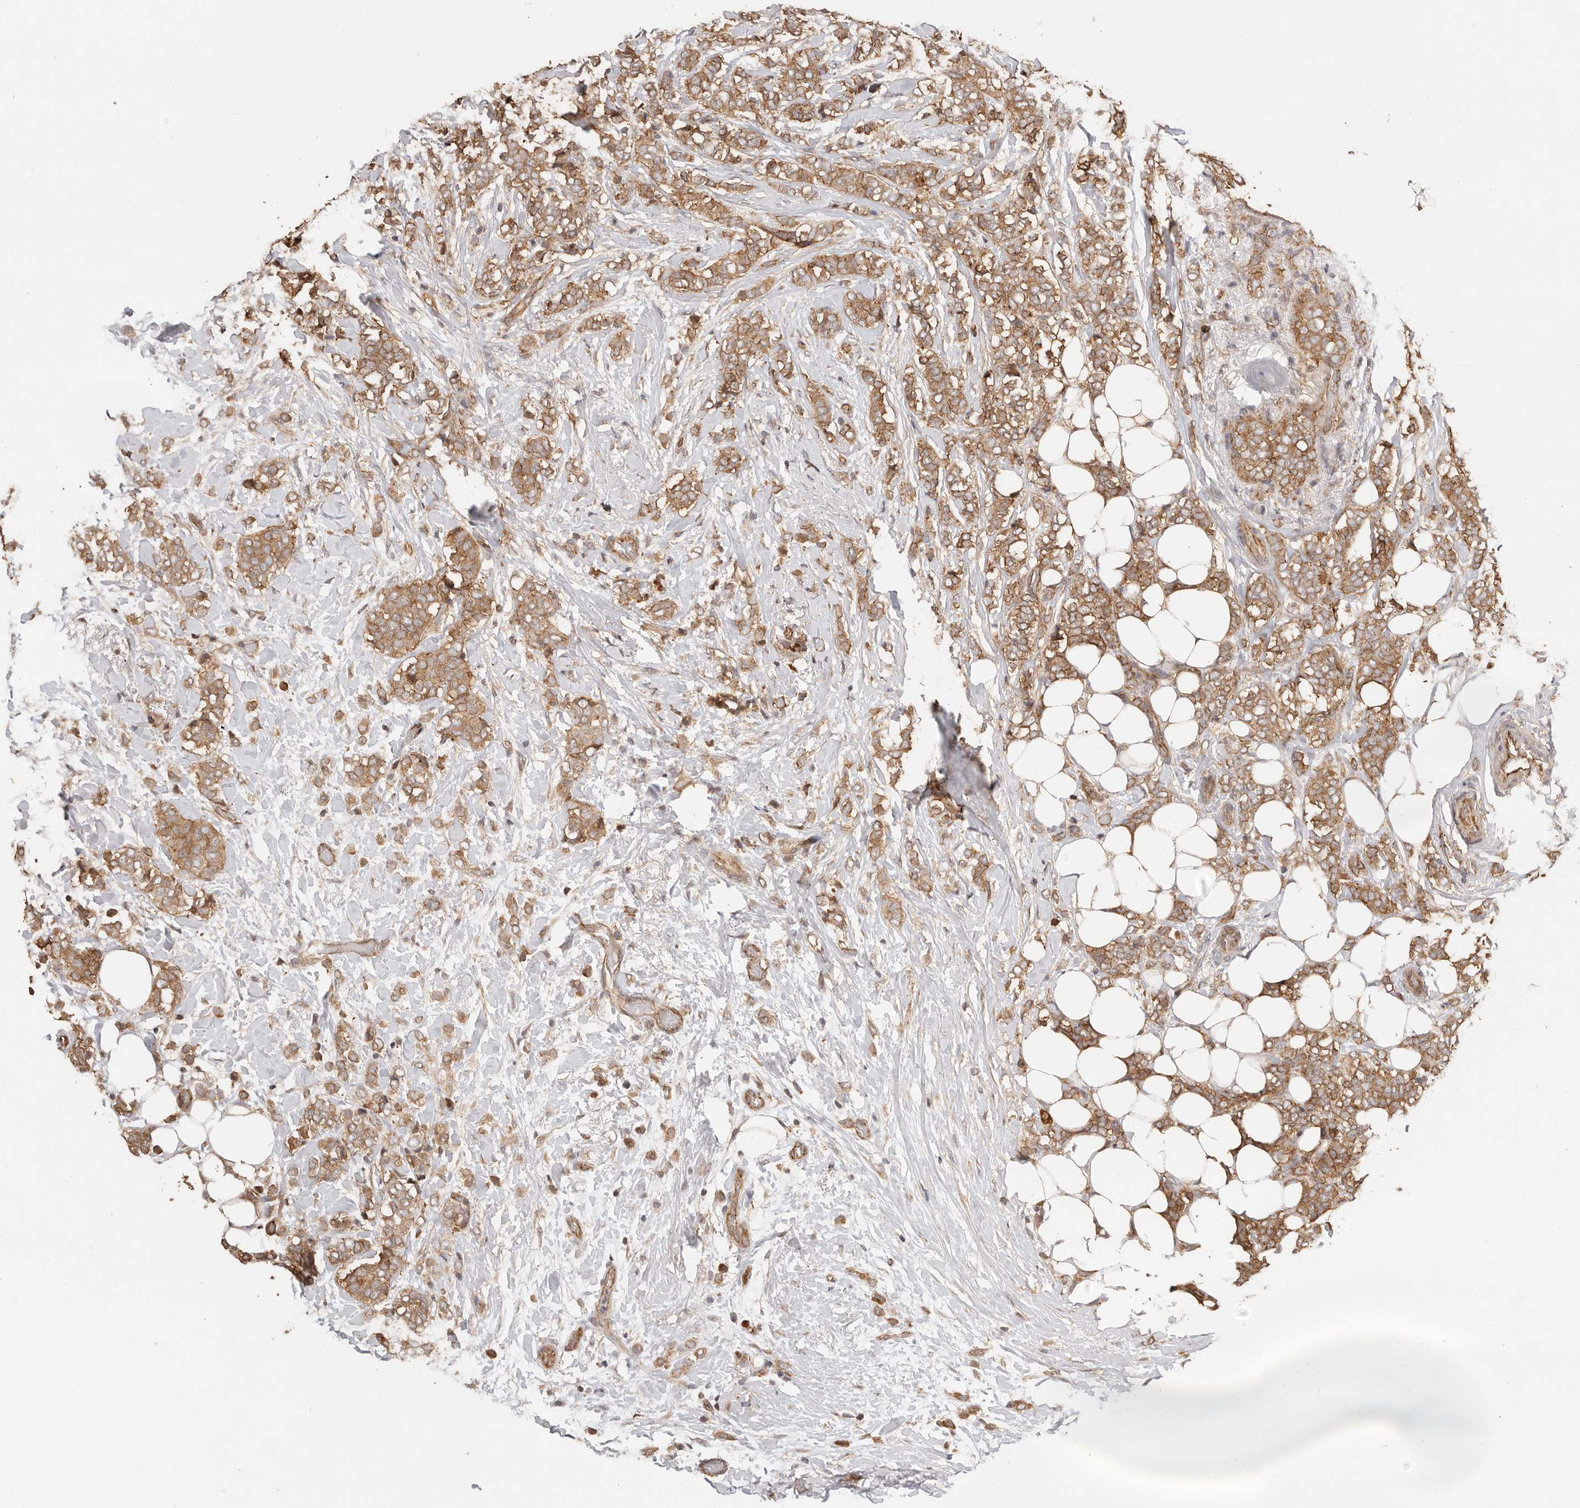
{"staining": {"intensity": "moderate", "quantity": ">75%", "location": "cytoplasmic/membranous"}, "tissue": "breast cancer", "cell_type": "Tumor cells", "image_type": "cancer", "snomed": [{"axis": "morphology", "description": "Lobular carcinoma"}, {"axis": "topography", "description": "Breast"}], "caption": "Immunohistochemical staining of human breast lobular carcinoma shows medium levels of moderate cytoplasmic/membranous protein staining in approximately >75% of tumor cells.", "gene": "AFDN", "patient": {"sex": "female", "age": 50}}